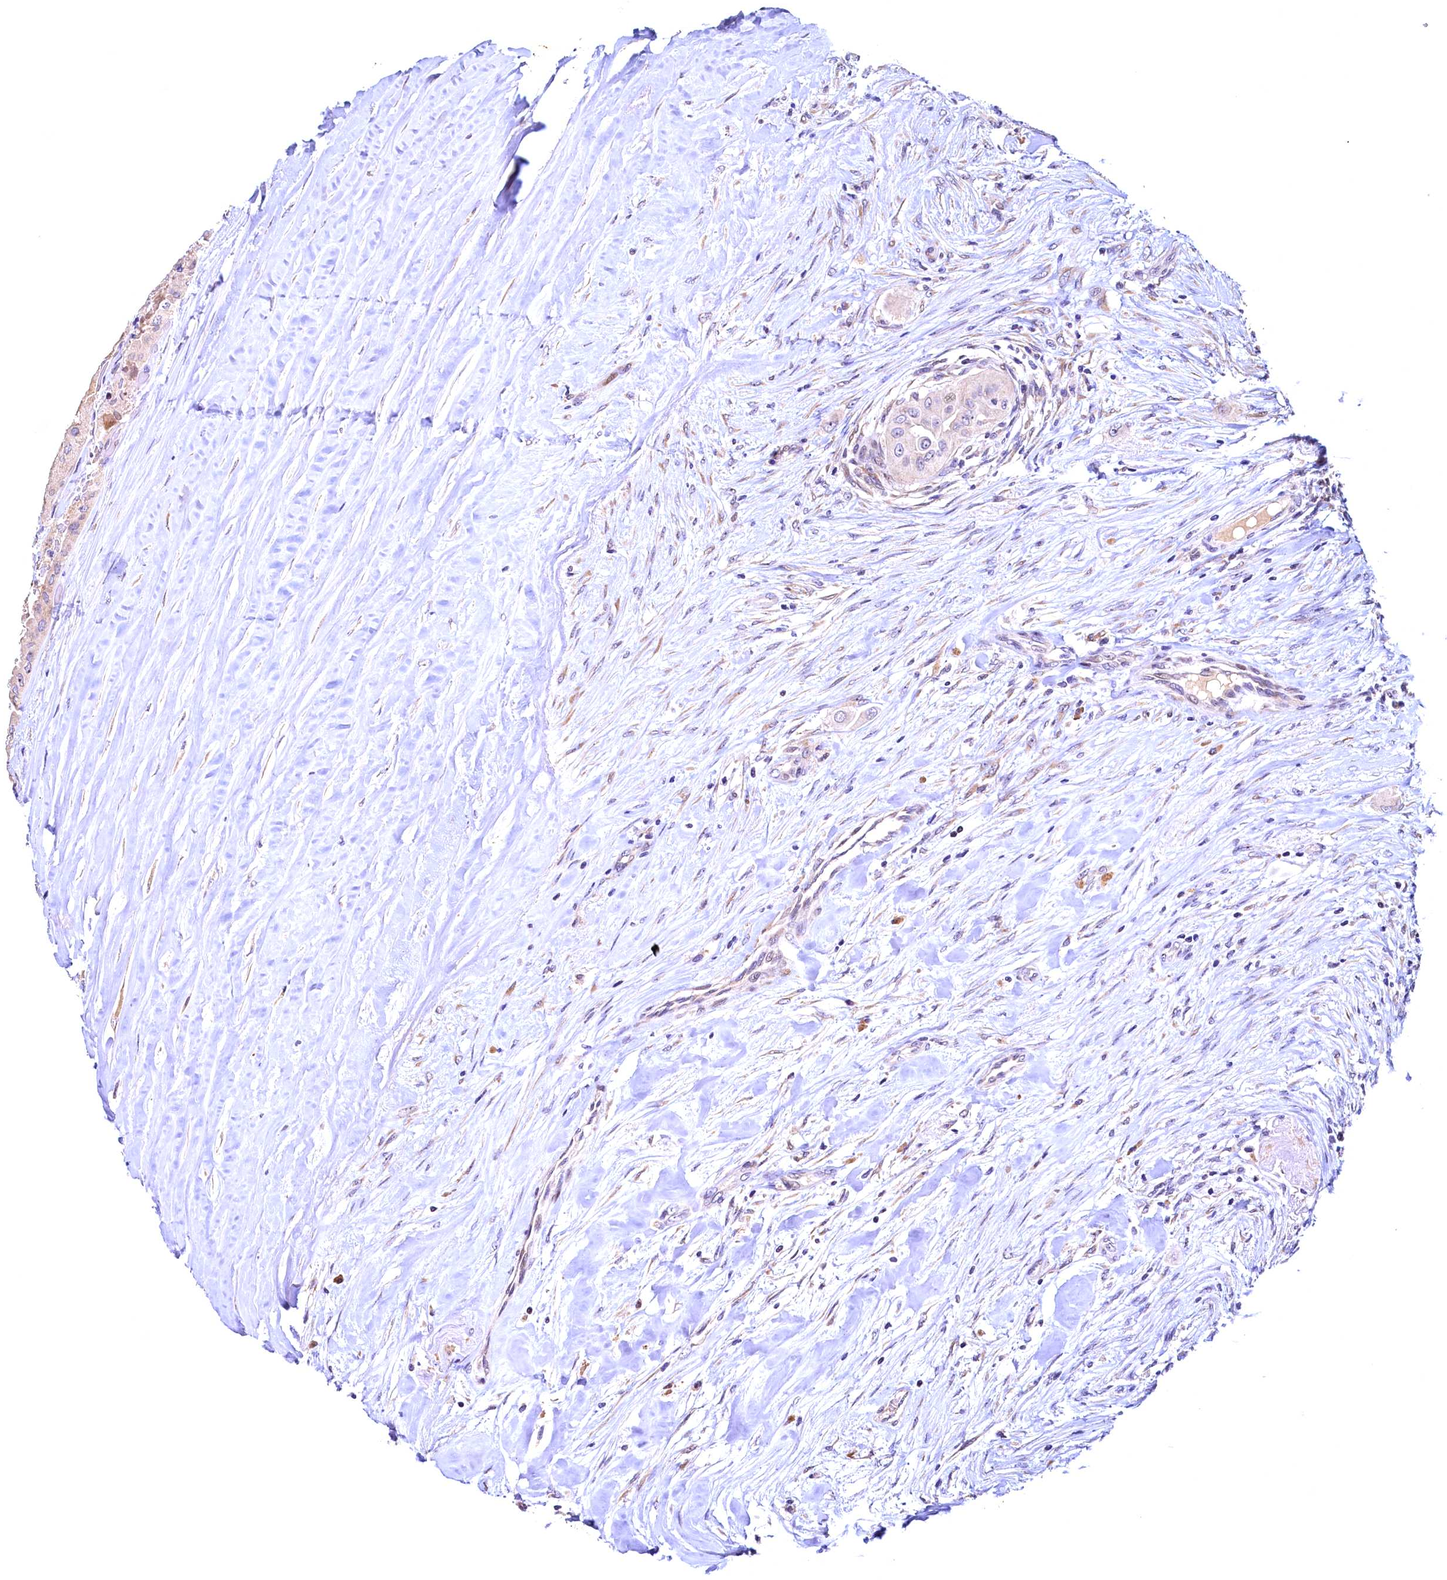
{"staining": {"intensity": "negative", "quantity": "none", "location": "none"}, "tissue": "thyroid cancer", "cell_type": "Tumor cells", "image_type": "cancer", "snomed": [{"axis": "morphology", "description": "Papillary adenocarcinoma, NOS"}, {"axis": "topography", "description": "Thyroid gland"}], "caption": "Tumor cells are negative for protein expression in human papillary adenocarcinoma (thyroid).", "gene": "LATS2", "patient": {"sex": "female", "age": 59}}